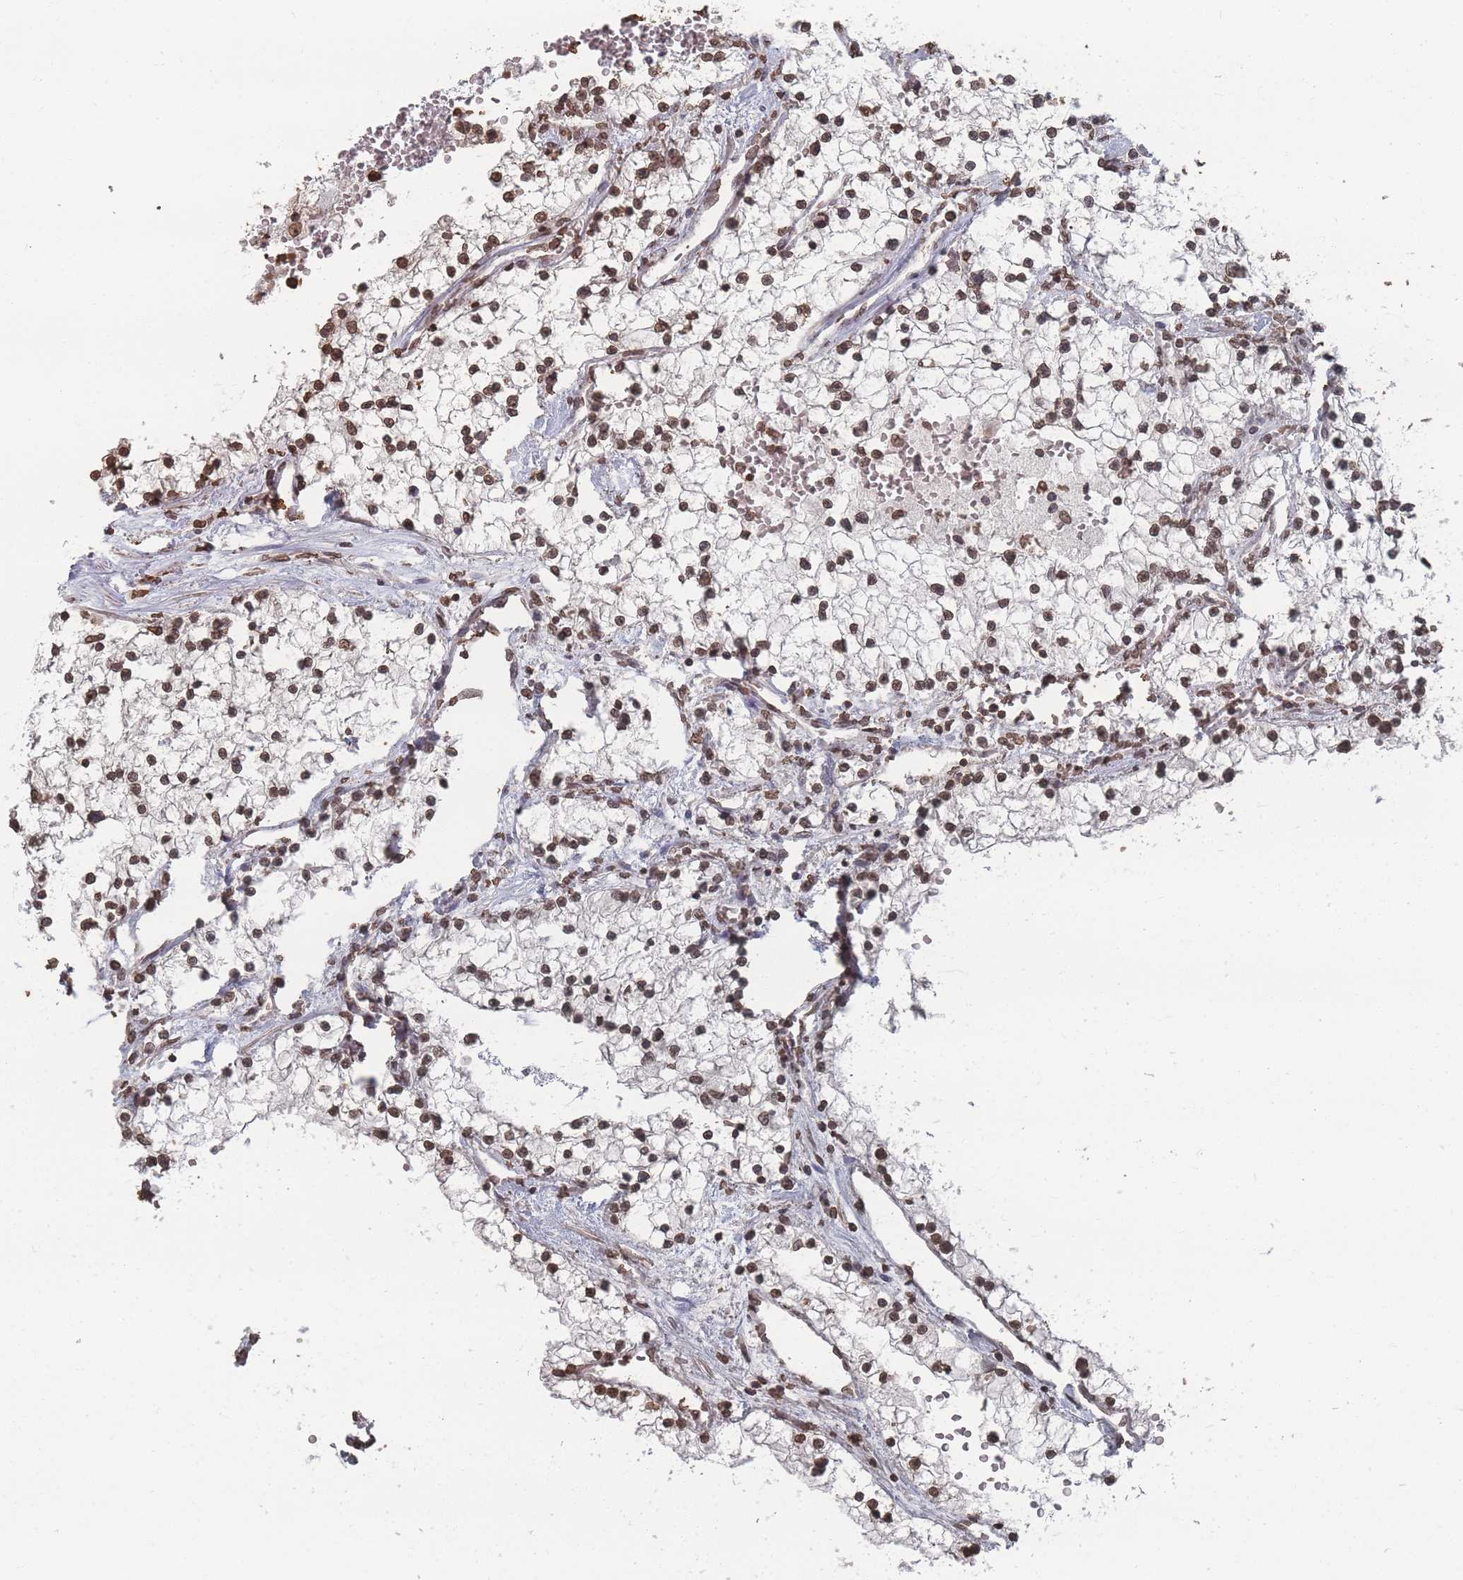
{"staining": {"intensity": "moderate", "quantity": ">75%", "location": "nuclear"}, "tissue": "renal cancer", "cell_type": "Tumor cells", "image_type": "cancer", "snomed": [{"axis": "morphology", "description": "Normal tissue, NOS"}, {"axis": "morphology", "description": "Adenocarcinoma, NOS"}, {"axis": "topography", "description": "Kidney"}], "caption": "The micrograph exhibits staining of renal cancer, revealing moderate nuclear protein positivity (brown color) within tumor cells.", "gene": "PLEKHG5", "patient": {"sex": "male", "age": 68}}